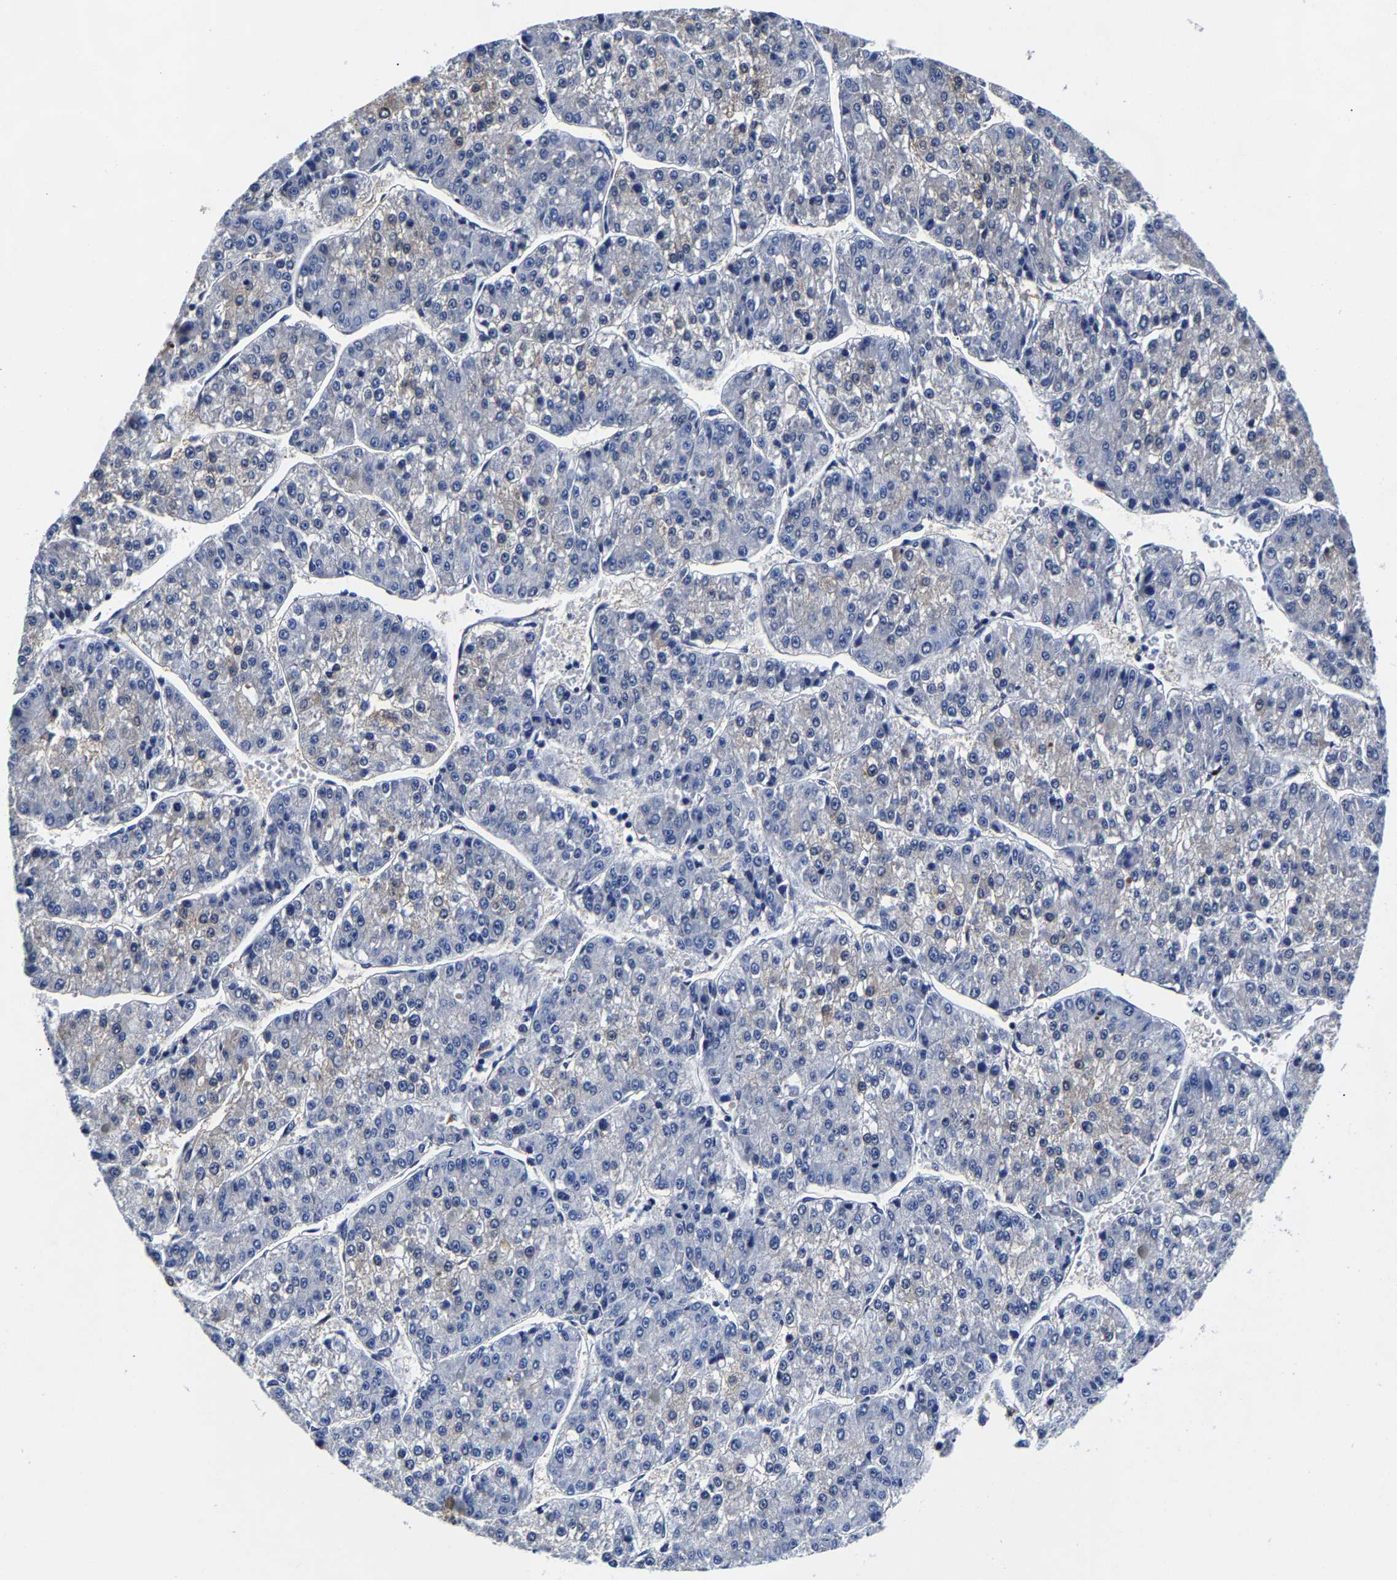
{"staining": {"intensity": "weak", "quantity": "<25%", "location": "cytoplasmic/membranous"}, "tissue": "liver cancer", "cell_type": "Tumor cells", "image_type": "cancer", "snomed": [{"axis": "morphology", "description": "Carcinoma, Hepatocellular, NOS"}, {"axis": "topography", "description": "Liver"}], "caption": "Tumor cells are negative for brown protein staining in liver hepatocellular carcinoma.", "gene": "CPA2", "patient": {"sex": "female", "age": 73}}